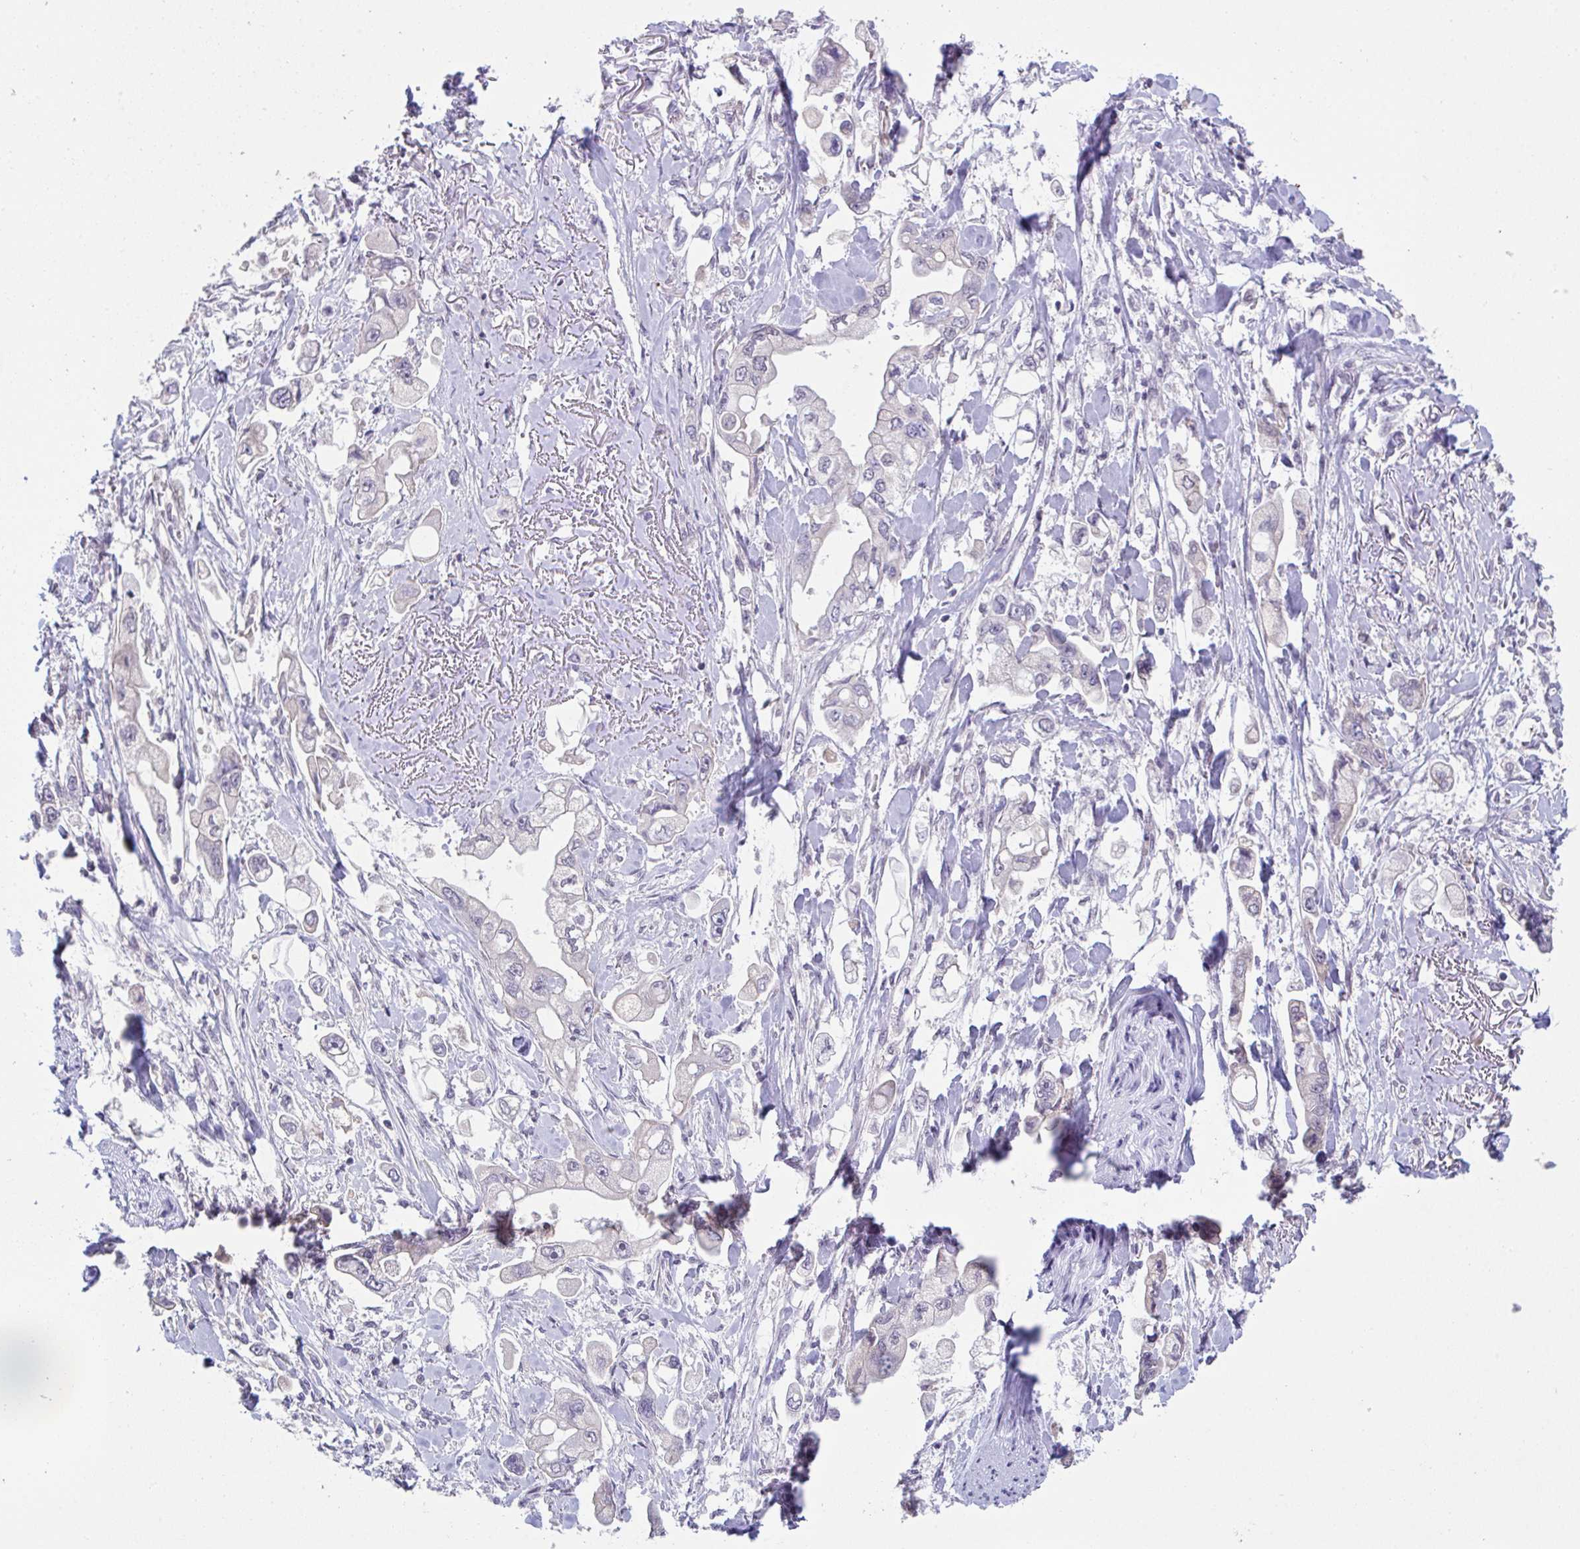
{"staining": {"intensity": "negative", "quantity": "none", "location": "none"}, "tissue": "stomach cancer", "cell_type": "Tumor cells", "image_type": "cancer", "snomed": [{"axis": "morphology", "description": "Adenocarcinoma, NOS"}, {"axis": "topography", "description": "Stomach"}], "caption": "The micrograph reveals no significant staining in tumor cells of stomach cancer (adenocarcinoma).", "gene": "ATP6V0D2", "patient": {"sex": "male", "age": 62}}